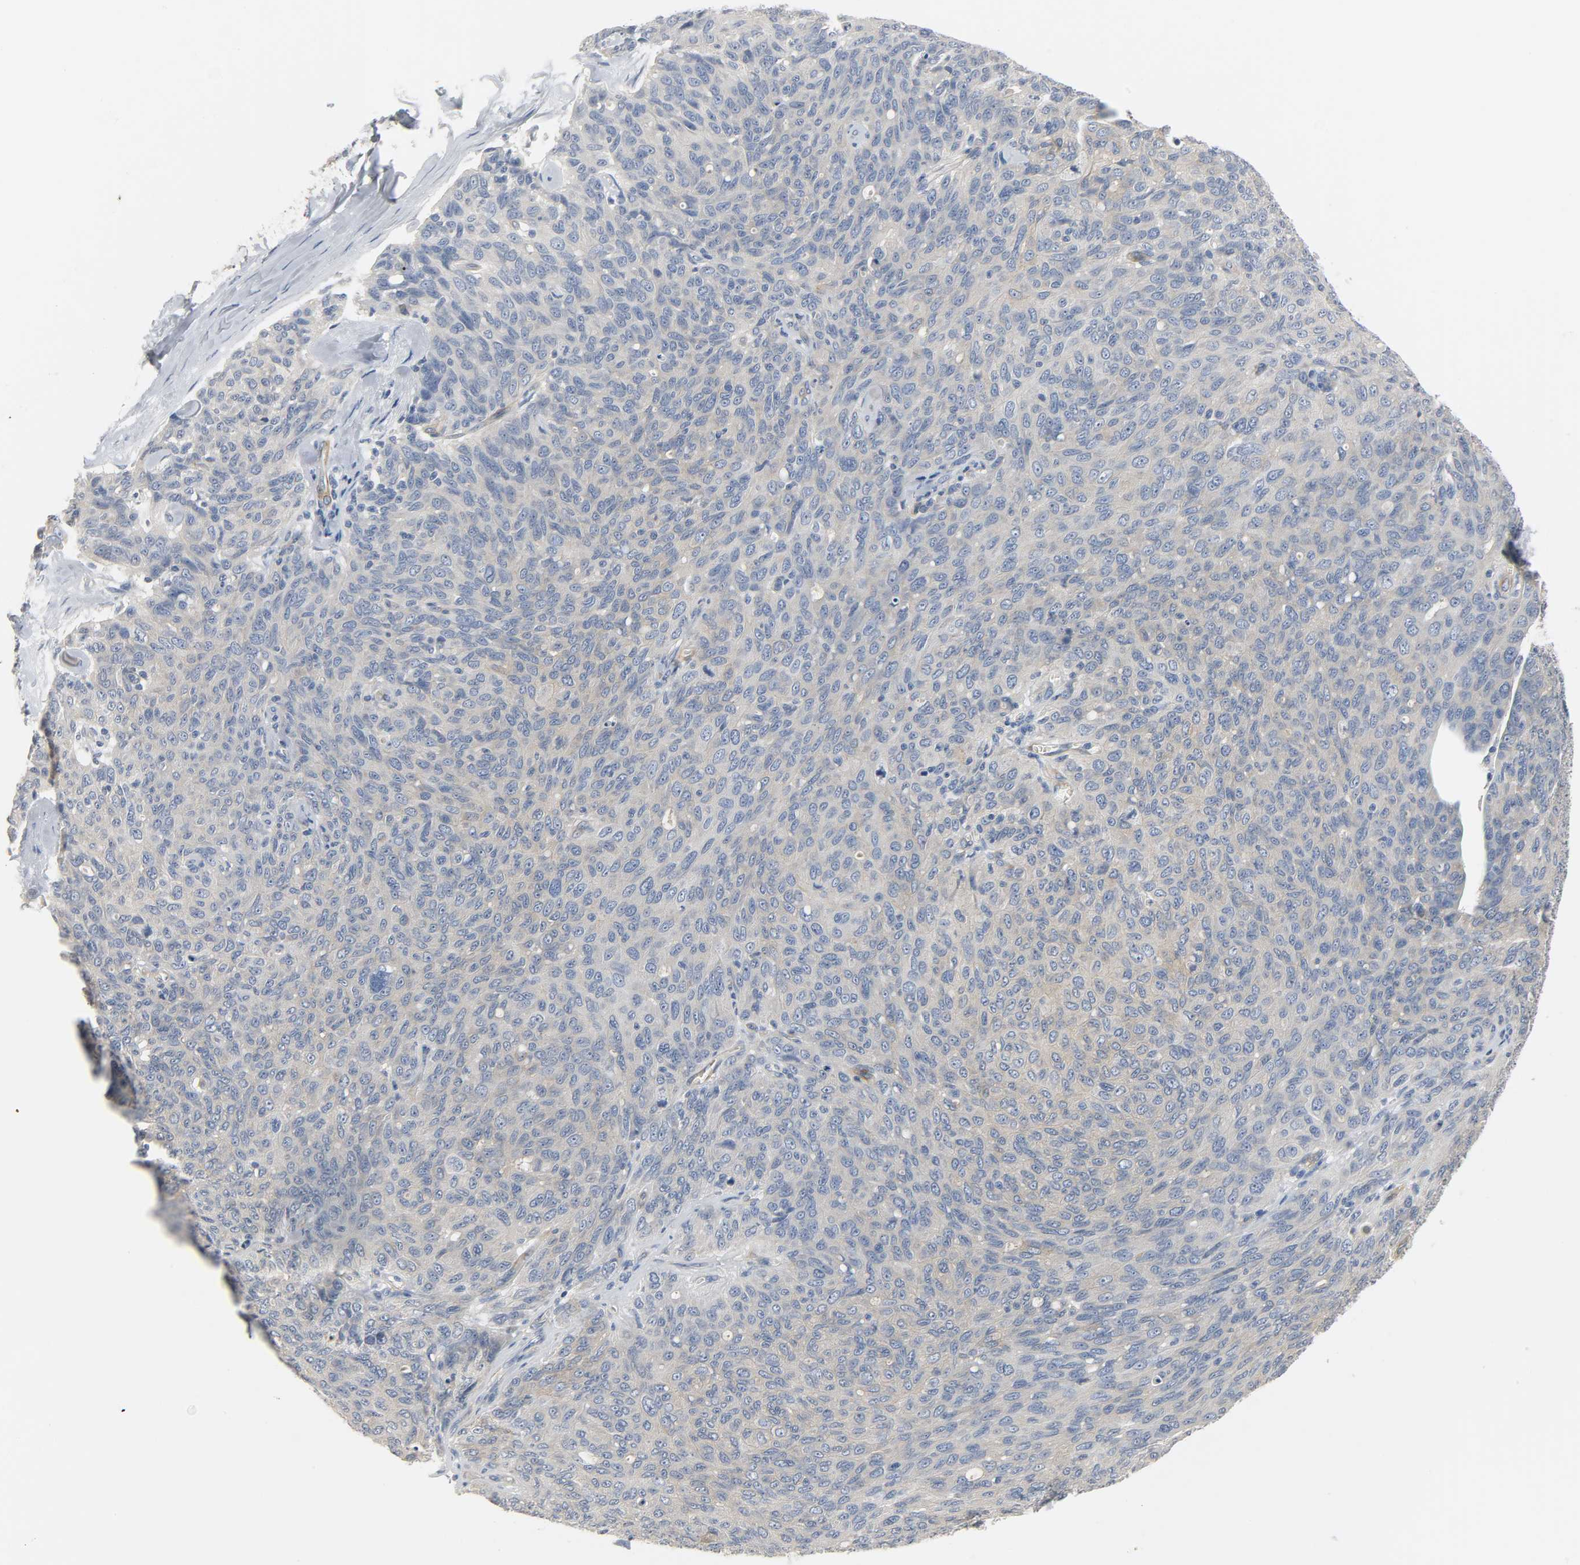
{"staining": {"intensity": "weak", "quantity": "25%-75%", "location": "cytoplasmic/membranous"}, "tissue": "ovarian cancer", "cell_type": "Tumor cells", "image_type": "cancer", "snomed": [{"axis": "morphology", "description": "Carcinoma, endometroid"}, {"axis": "topography", "description": "Ovary"}], "caption": "A brown stain highlights weak cytoplasmic/membranous expression of a protein in ovarian cancer (endometroid carcinoma) tumor cells. (Stains: DAB in brown, nuclei in blue, Microscopy: brightfield microscopy at high magnification).", "gene": "ARPC1A", "patient": {"sex": "female", "age": 60}}